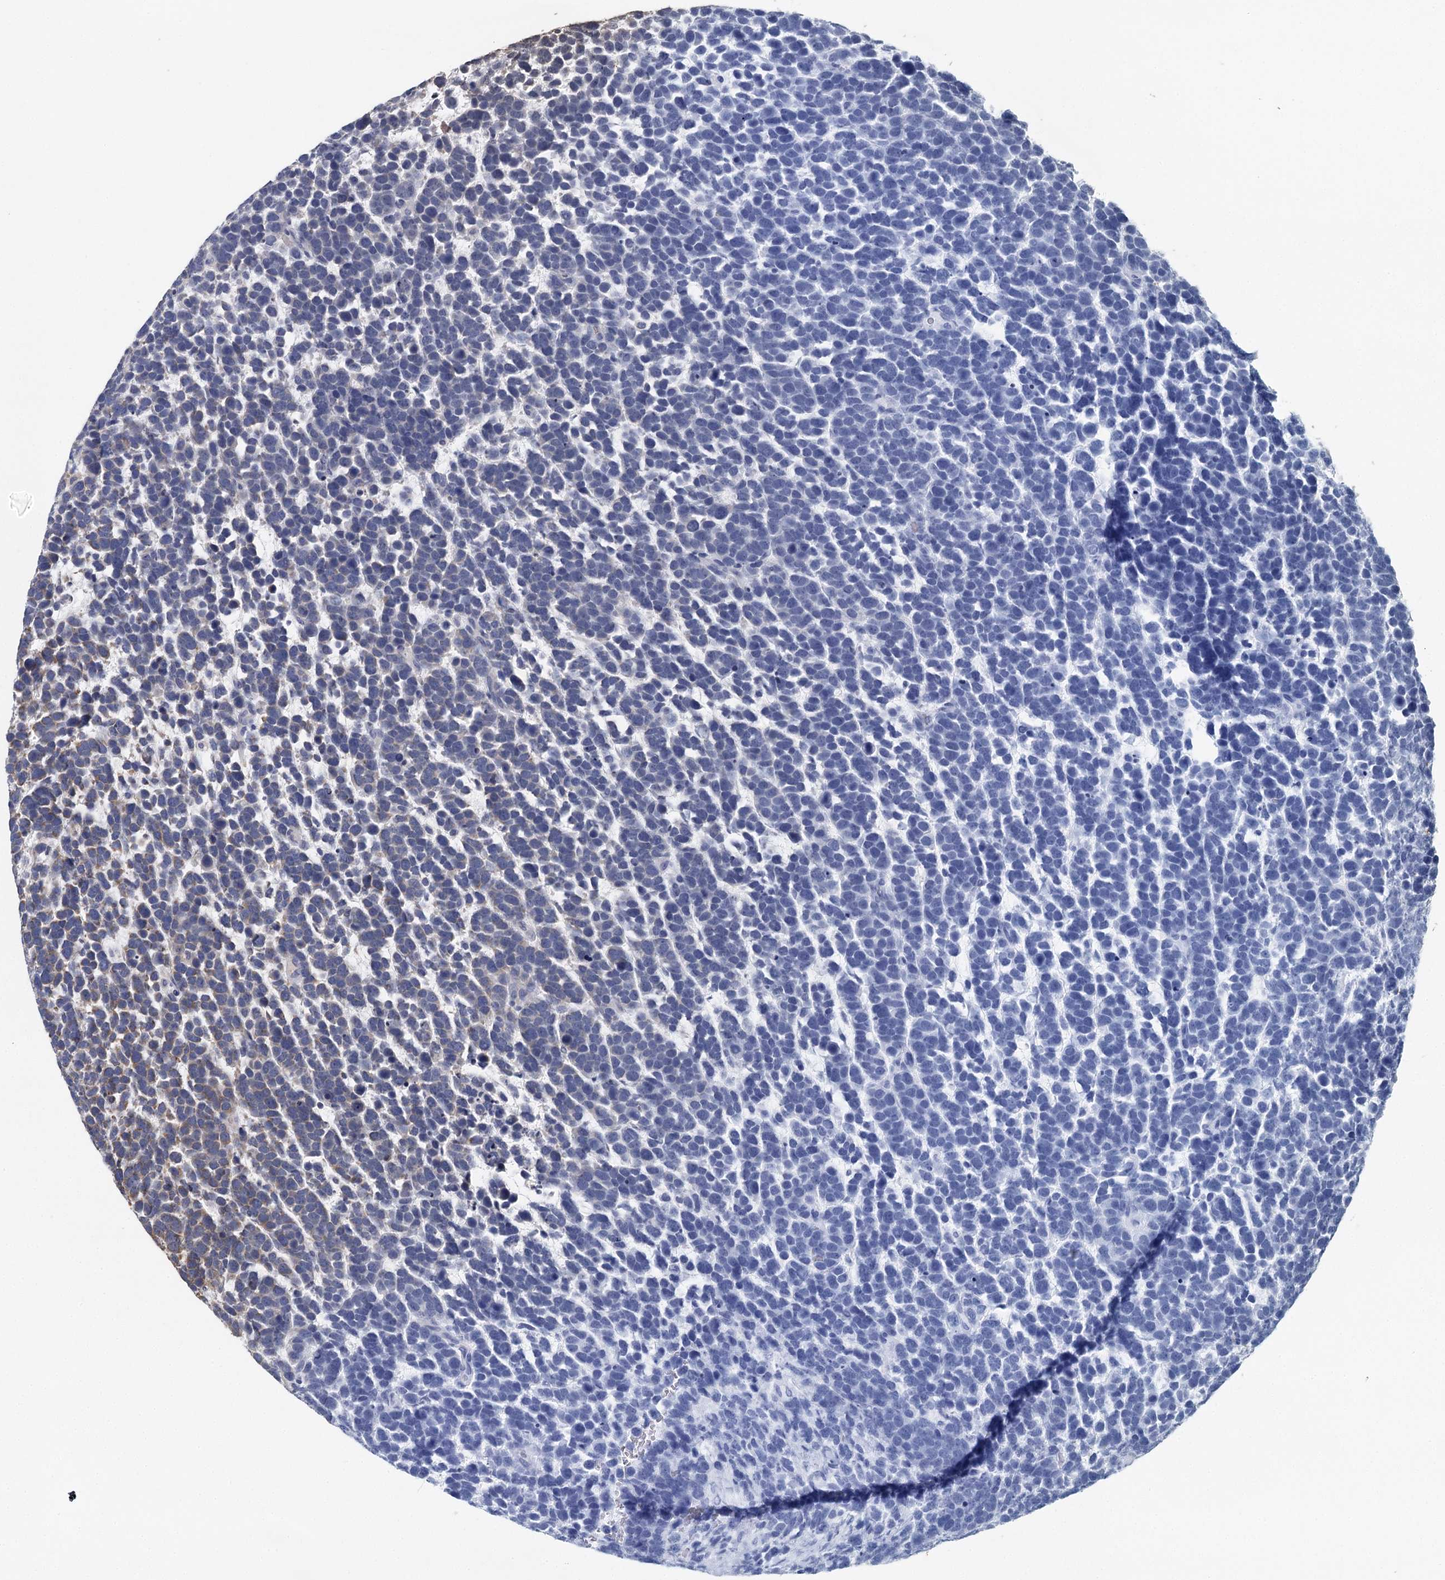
{"staining": {"intensity": "weak", "quantity": "<25%", "location": "cytoplasmic/membranous"}, "tissue": "urothelial cancer", "cell_type": "Tumor cells", "image_type": "cancer", "snomed": [{"axis": "morphology", "description": "Urothelial carcinoma, High grade"}, {"axis": "topography", "description": "Urinary bladder"}], "caption": "Immunohistochemistry (IHC) photomicrograph of neoplastic tissue: high-grade urothelial carcinoma stained with DAB (3,3'-diaminobenzidine) demonstrates no significant protein positivity in tumor cells.", "gene": "ANKRD16", "patient": {"sex": "female", "age": 82}}